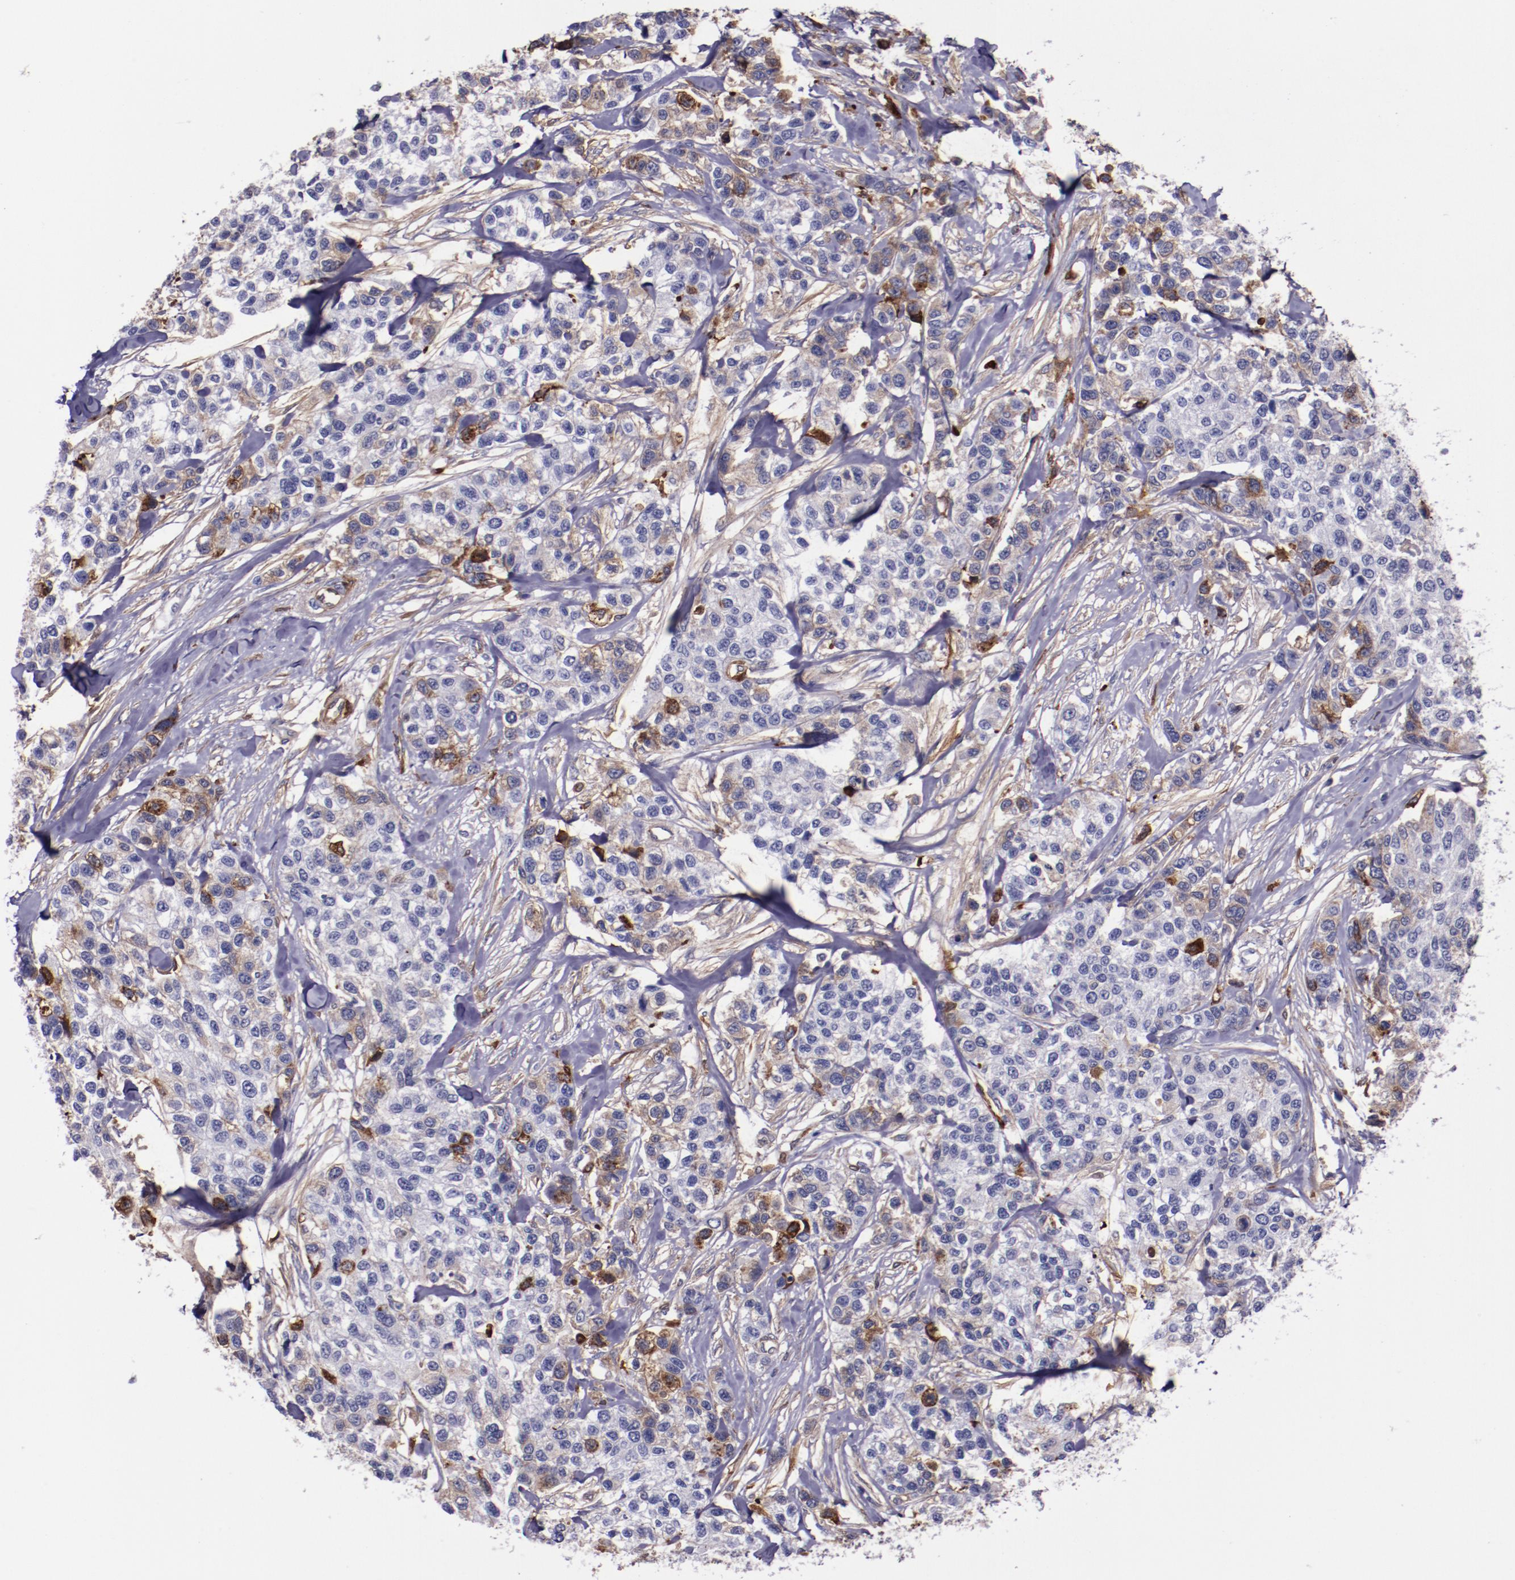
{"staining": {"intensity": "weak", "quantity": "<25%", "location": "cytoplasmic/membranous"}, "tissue": "breast cancer", "cell_type": "Tumor cells", "image_type": "cancer", "snomed": [{"axis": "morphology", "description": "Duct carcinoma"}, {"axis": "topography", "description": "Breast"}], "caption": "High power microscopy histopathology image of an immunohistochemistry (IHC) micrograph of breast cancer (intraductal carcinoma), revealing no significant positivity in tumor cells.", "gene": "APOH", "patient": {"sex": "female", "age": 51}}